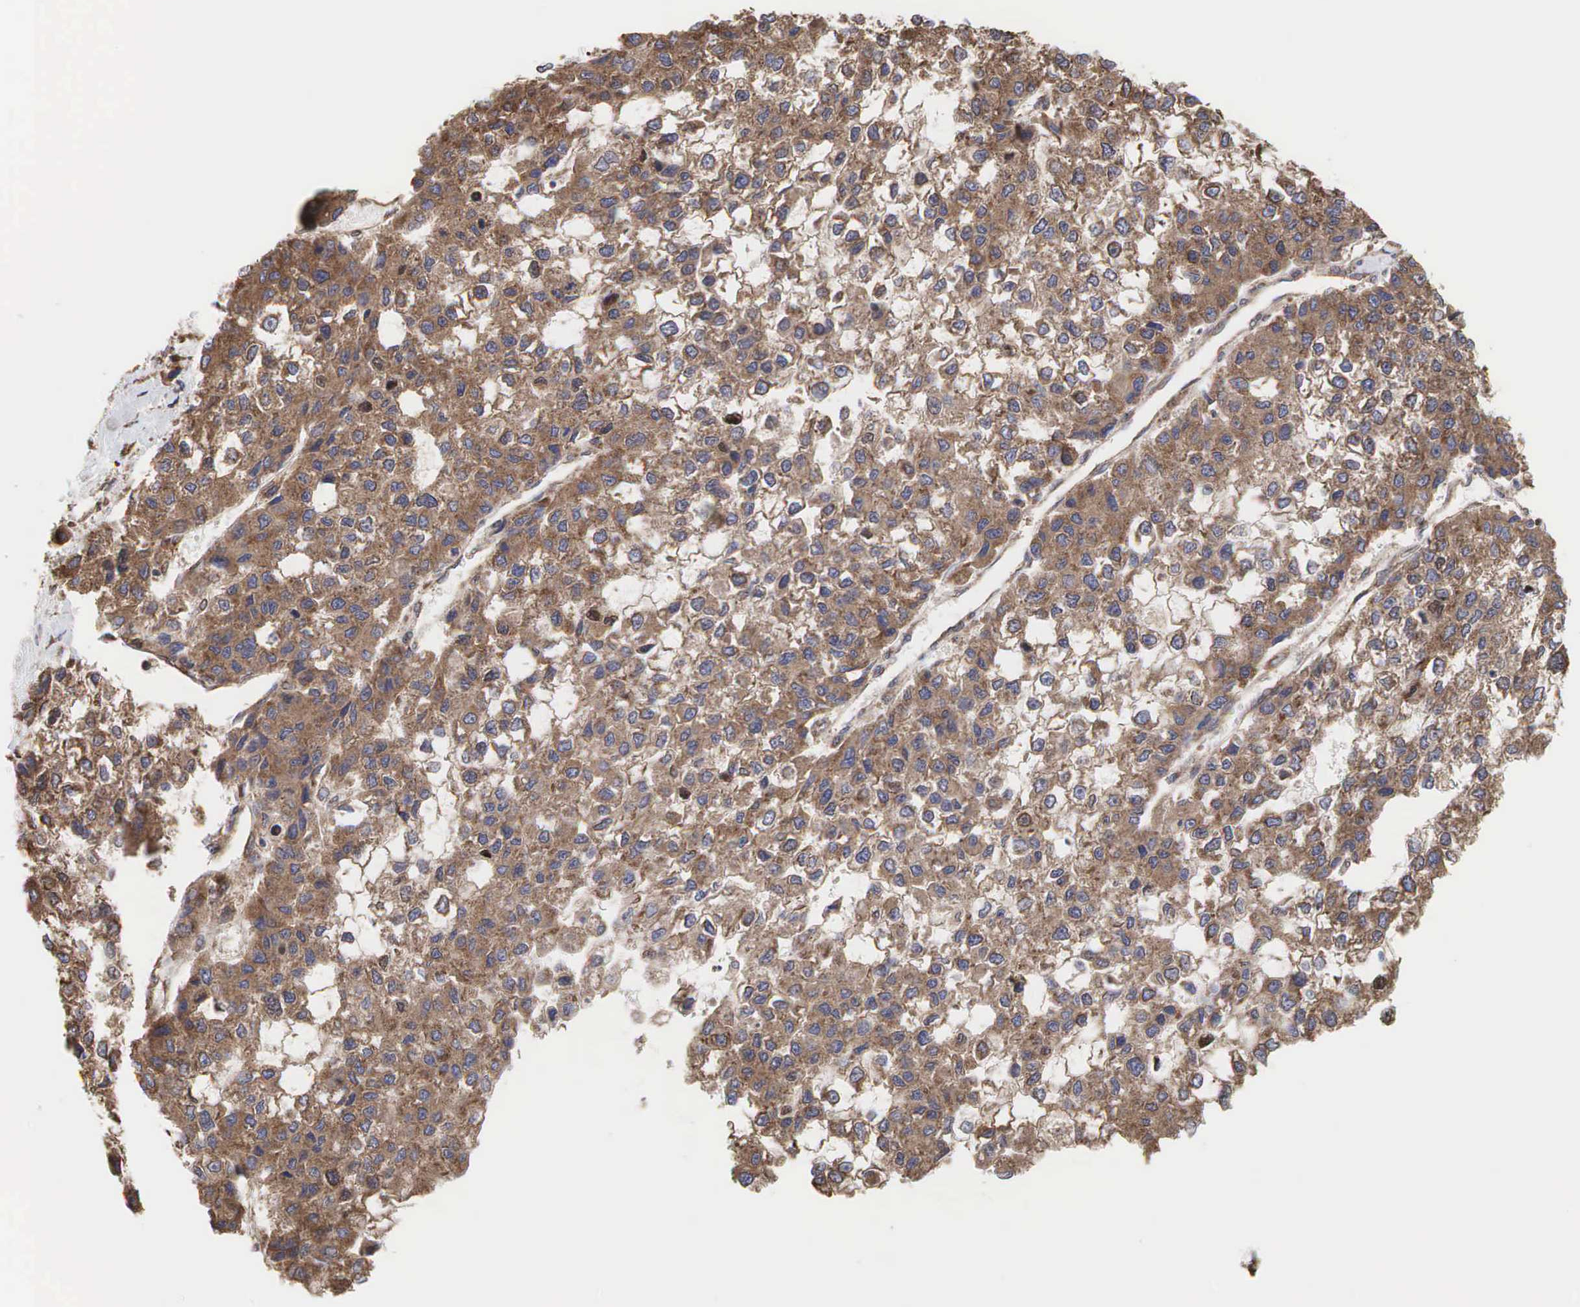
{"staining": {"intensity": "moderate", "quantity": ">75%", "location": "cytoplasmic/membranous"}, "tissue": "liver cancer", "cell_type": "Tumor cells", "image_type": "cancer", "snomed": [{"axis": "morphology", "description": "Carcinoma, Hepatocellular, NOS"}, {"axis": "topography", "description": "Liver"}], "caption": "A histopathology image of liver cancer (hepatocellular carcinoma) stained for a protein reveals moderate cytoplasmic/membranous brown staining in tumor cells.", "gene": "PABPC5", "patient": {"sex": "female", "age": 66}}